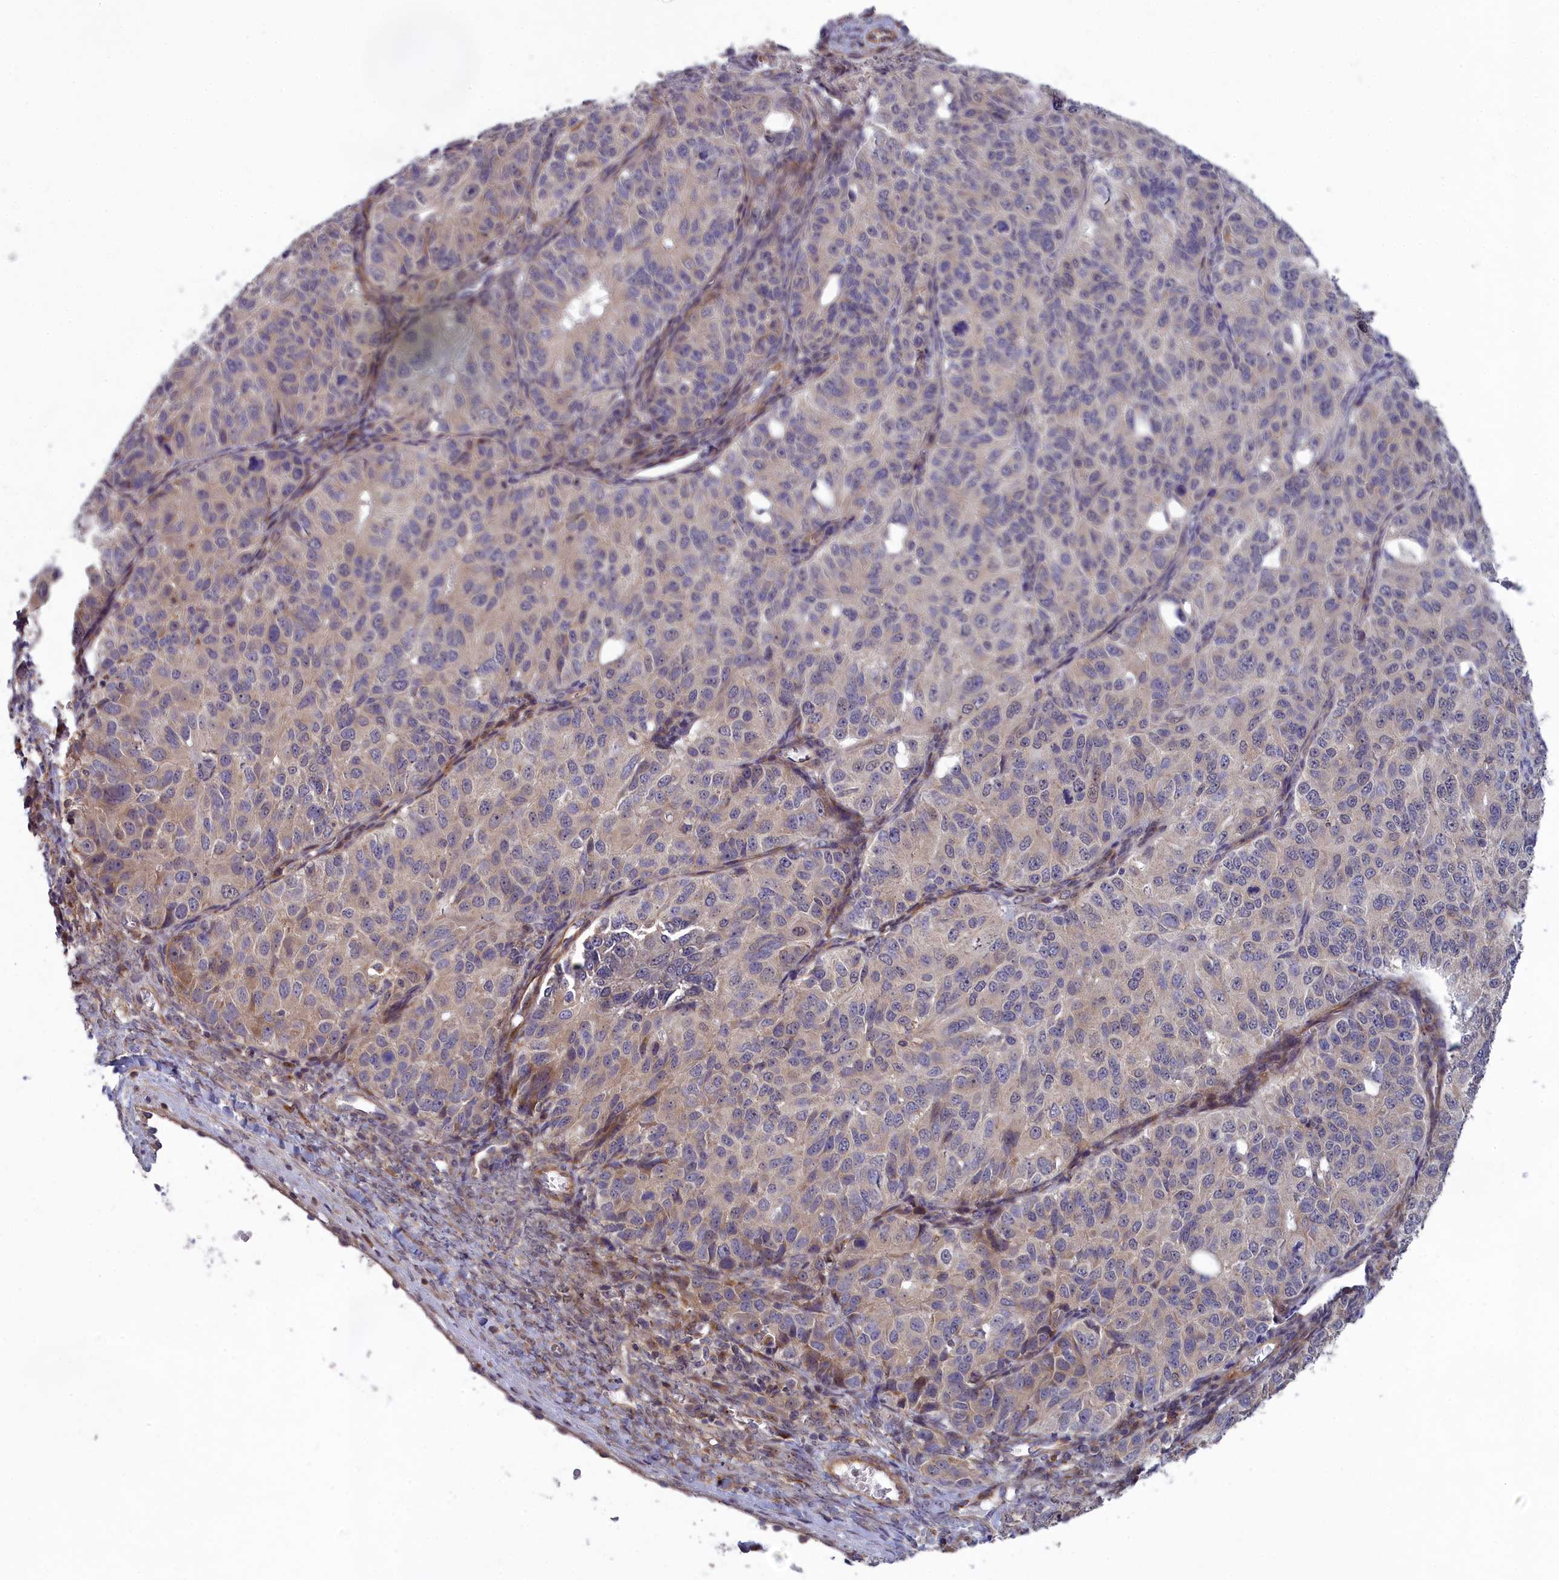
{"staining": {"intensity": "weak", "quantity": "<25%", "location": "cytoplasmic/membranous"}, "tissue": "ovarian cancer", "cell_type": "Tumor cells", "image_type": "cancer", "snomed": [{"axis": "morphology", "description": "Carcinoma, endometroid"}, {"axis": "topography", "description": "Ovary"}], "caption": "Tumor cells show no significant expression in ovarian endometroid carcinoma. The staining is performed using DAB brown chromogen with nuclei counter-stained in using hematoxylin.", "gene": "BLTP2", "patient": {"sex": "female", "age": 51}}